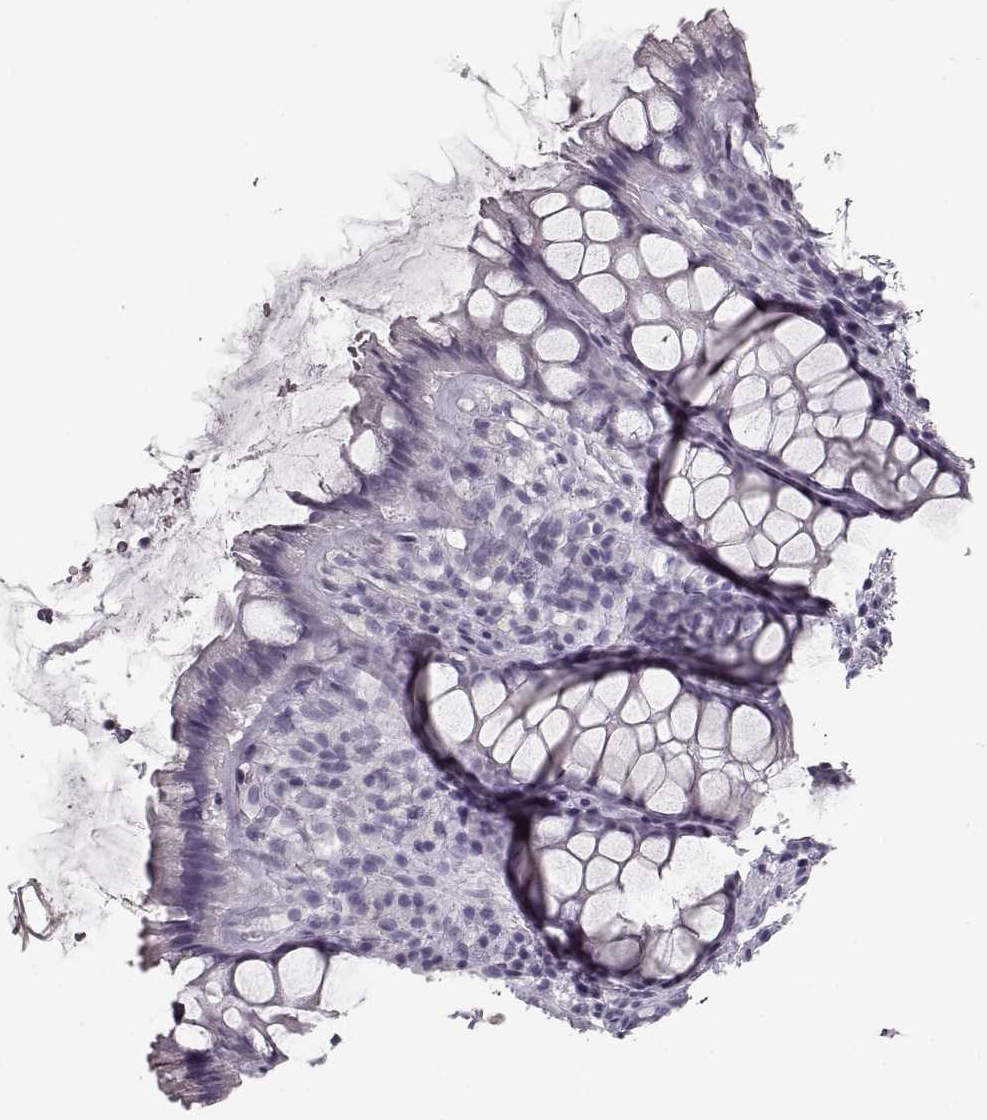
{"staining": {"intensity": "negative", "quantity": "none", "location": "none"}, "tissue": "rectum", "cell_type": "Glandular cells", "image_type": "normal", "snomed": [{"axis": "morphology", "description": "Normal tissue, NOS"}, {"axis": "topography", "description": "Rectum"}], "caption": "Rectum was stained to show a protein in brown. There is no significant expression in glandular cells. The staining is performed using DAB (3,3'-diaminobenzidine) brown chromogen with nuclei counter-stained in using hematoxylin.", "gene": "SEMG2", "patient": {"sex": "female", "age": 62}}